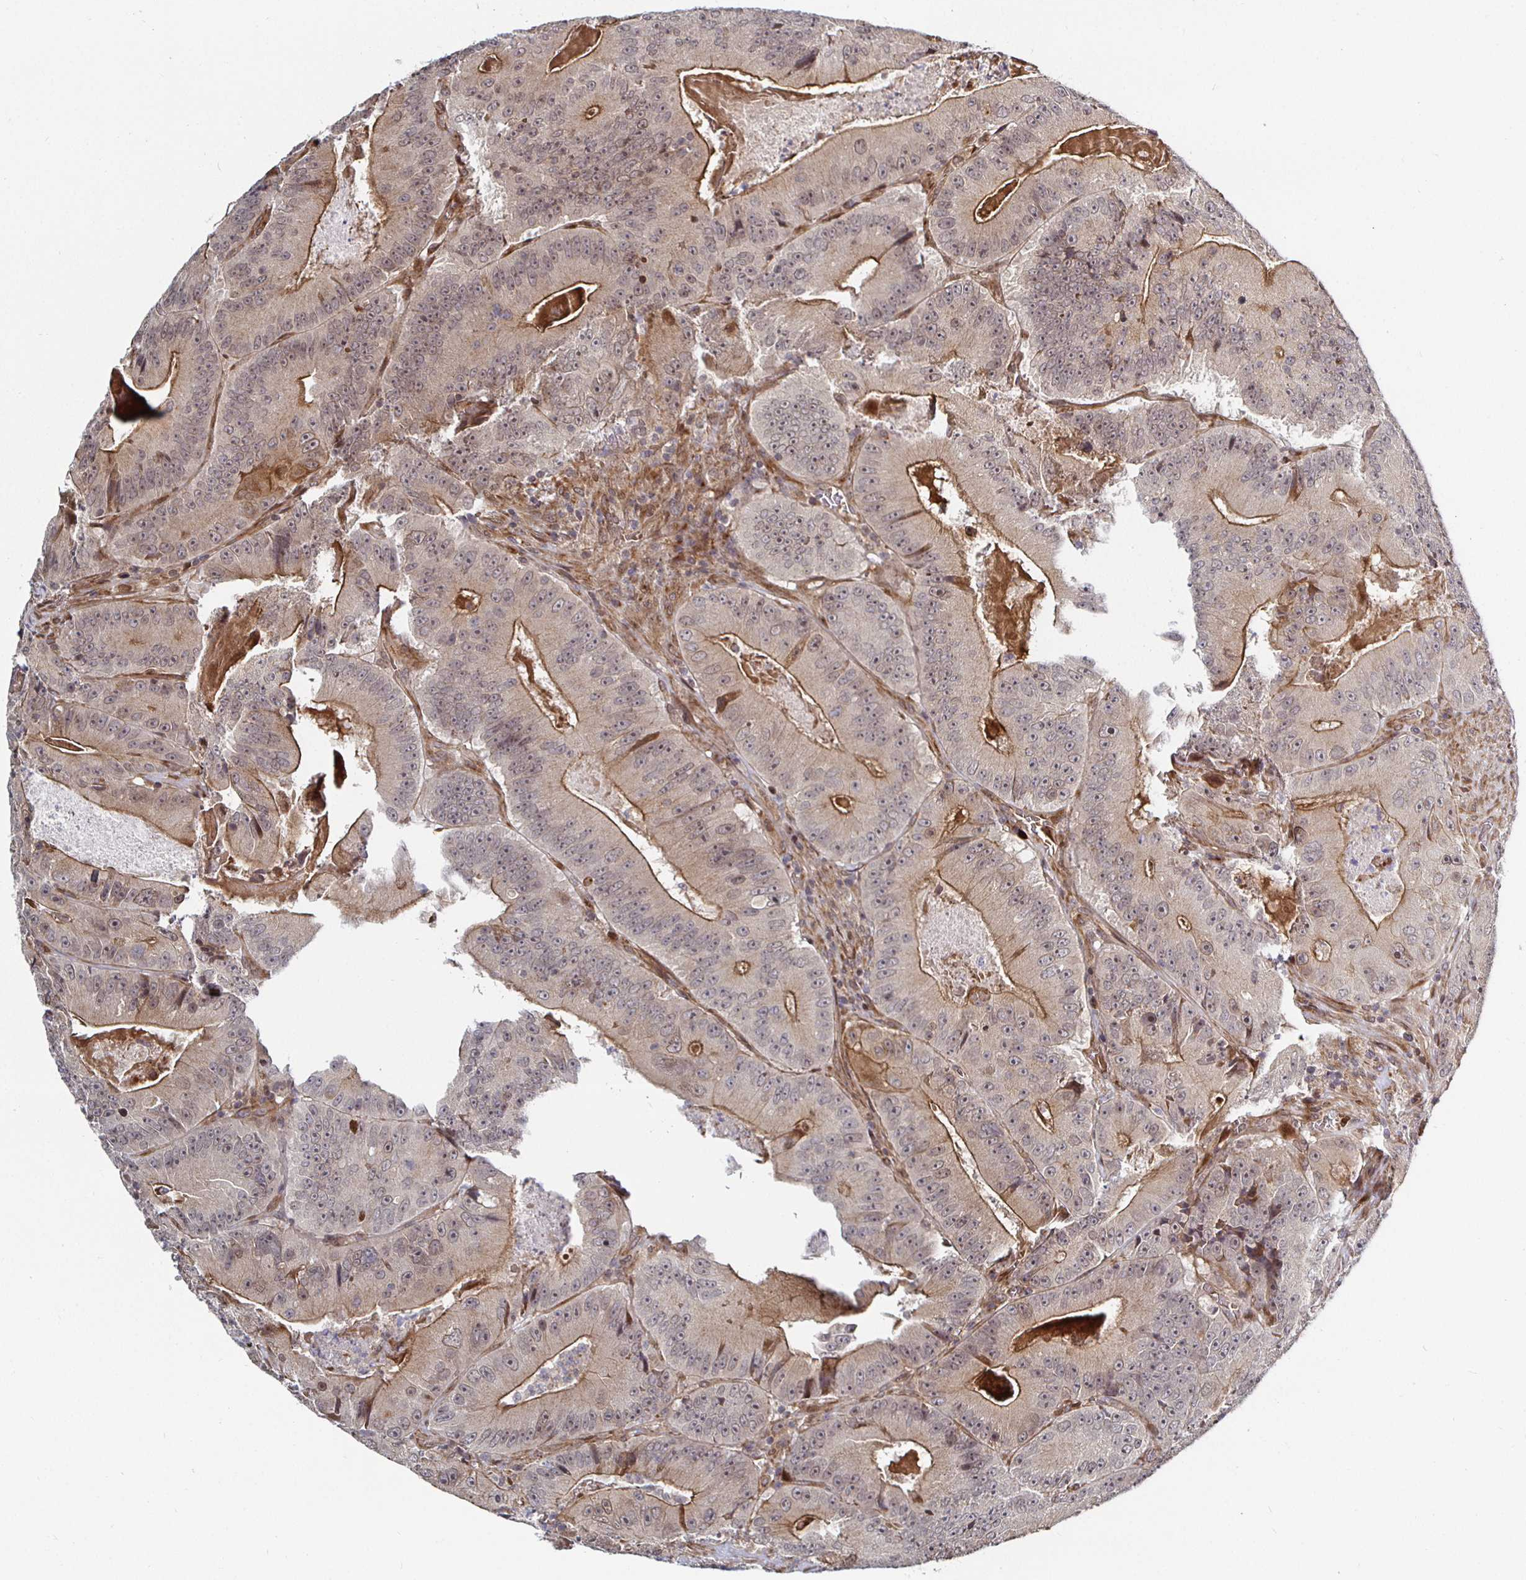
{"staining": {"intensity": "moderate", "quantity": "25%-75%", "location": "cytoplasmic/membranous"}, "tissue": "colorectal cancer", "cell_type": "Tumor cells", "image_type": "cancer", "snomed": [{"axis": "morphology", "description": "Adenocarcinoma, NOS"}, {"axis": "topography", "description": "Colon"}], "caption": "Protein expression analysis of human colorectal cancer reveals moderate cytoplasmic/membranous expression in about 25%-75% of tumor cells.", "gene": "TBKBP1", "patient": {"sex": "female", "age": 86}}